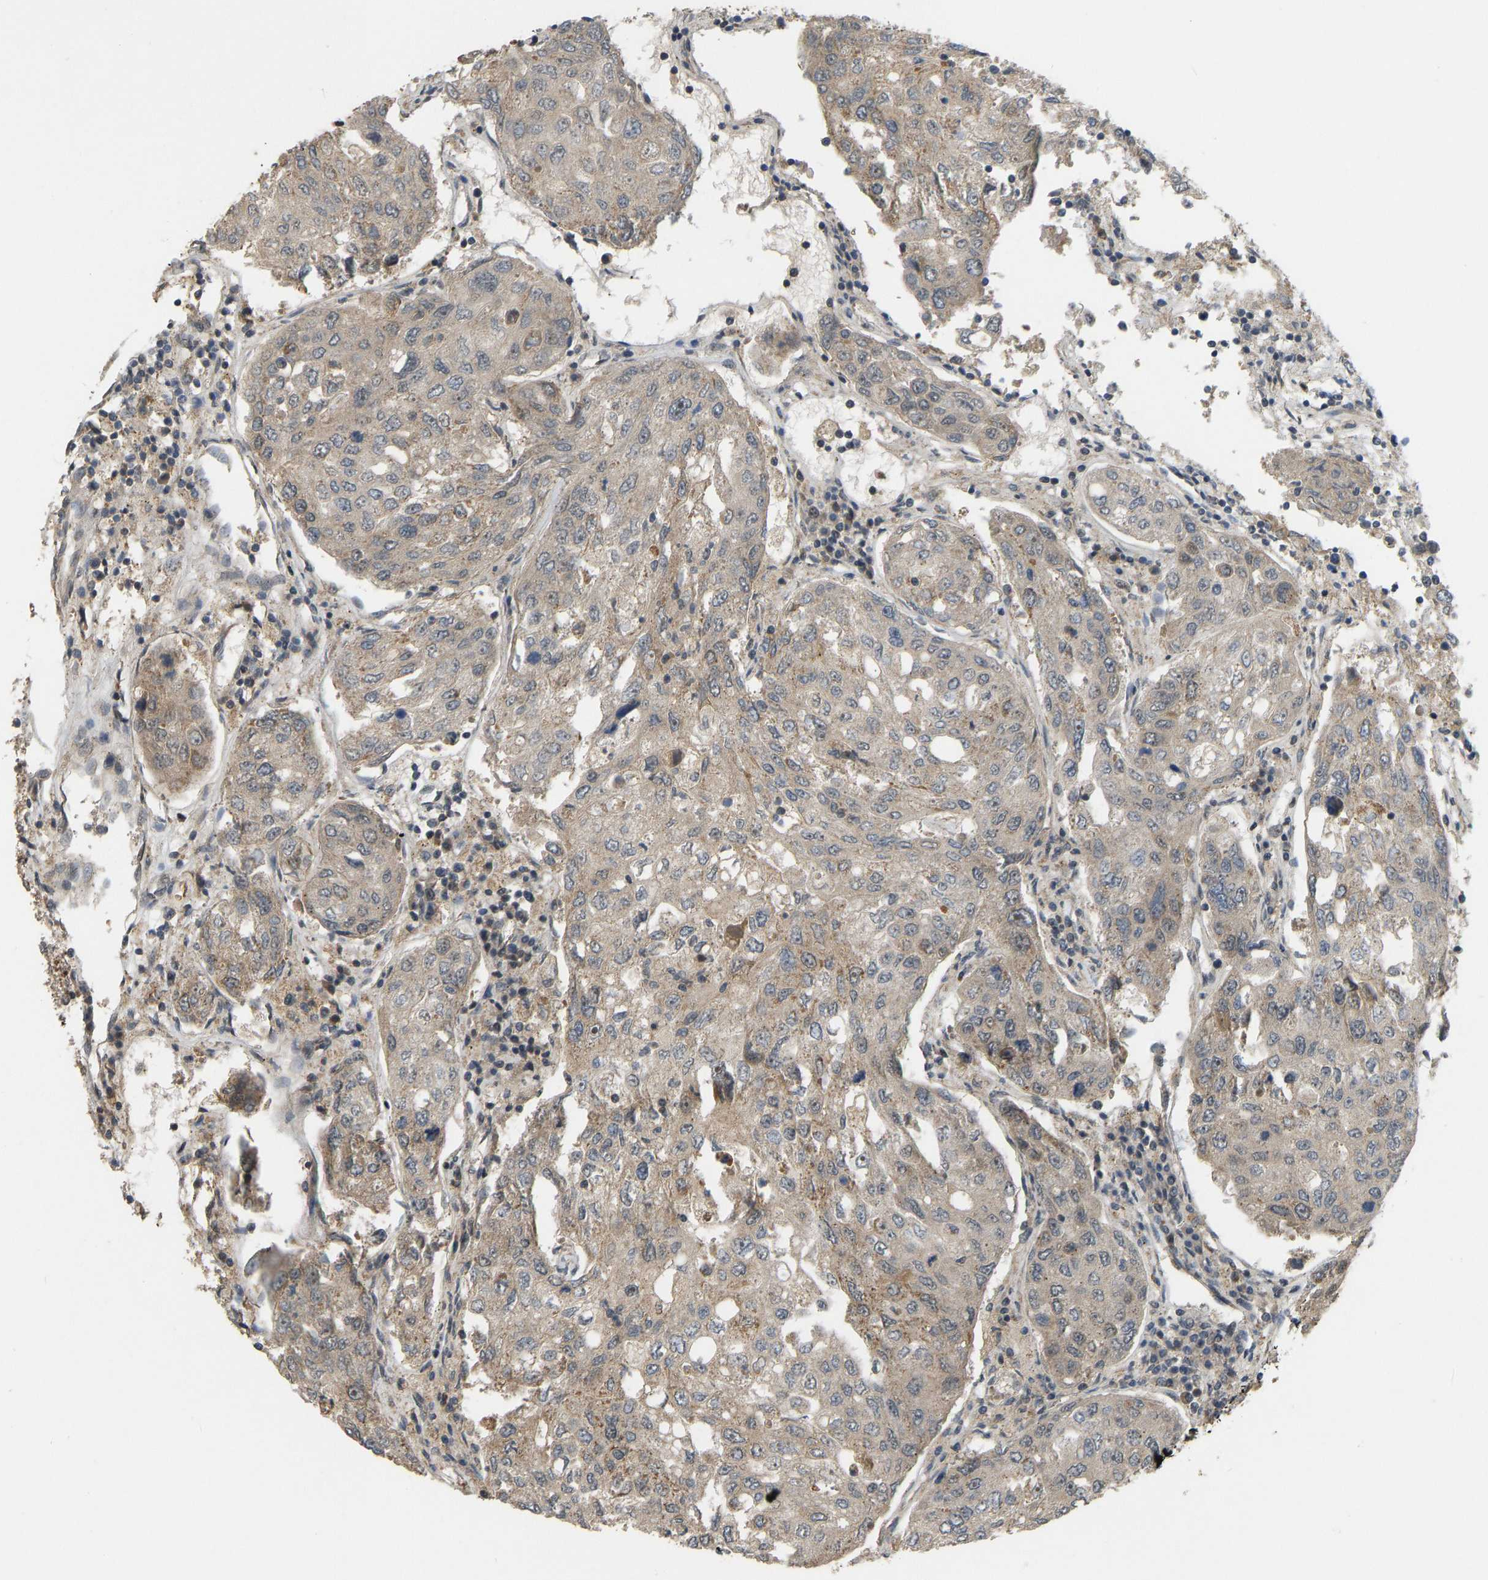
{"staining": {"intensity": "moderate", "quantity": ">75%", "location": "cytoplasmic/membranous,nuclear"}, "tissue": "urothelial cancer", "cell_type": "Tumor cells", "image_type": "cancer", "snomed": [{"axis": "morphology", "description": "Urothelial carcinoma, High grade"}, {"axis": "topography", "description": "Lymph node"}, {"axis": "topography", "description": "Urinary bladder"}], "caption": "IHC (DAB) staining of human urothelial cancer demonstrates moderate cytoplasmic/membranous and nuclear protein expression in about >75% of tumor cells.", "gene": "ACADS", "patient": {"sex": "male", "age": 51}}